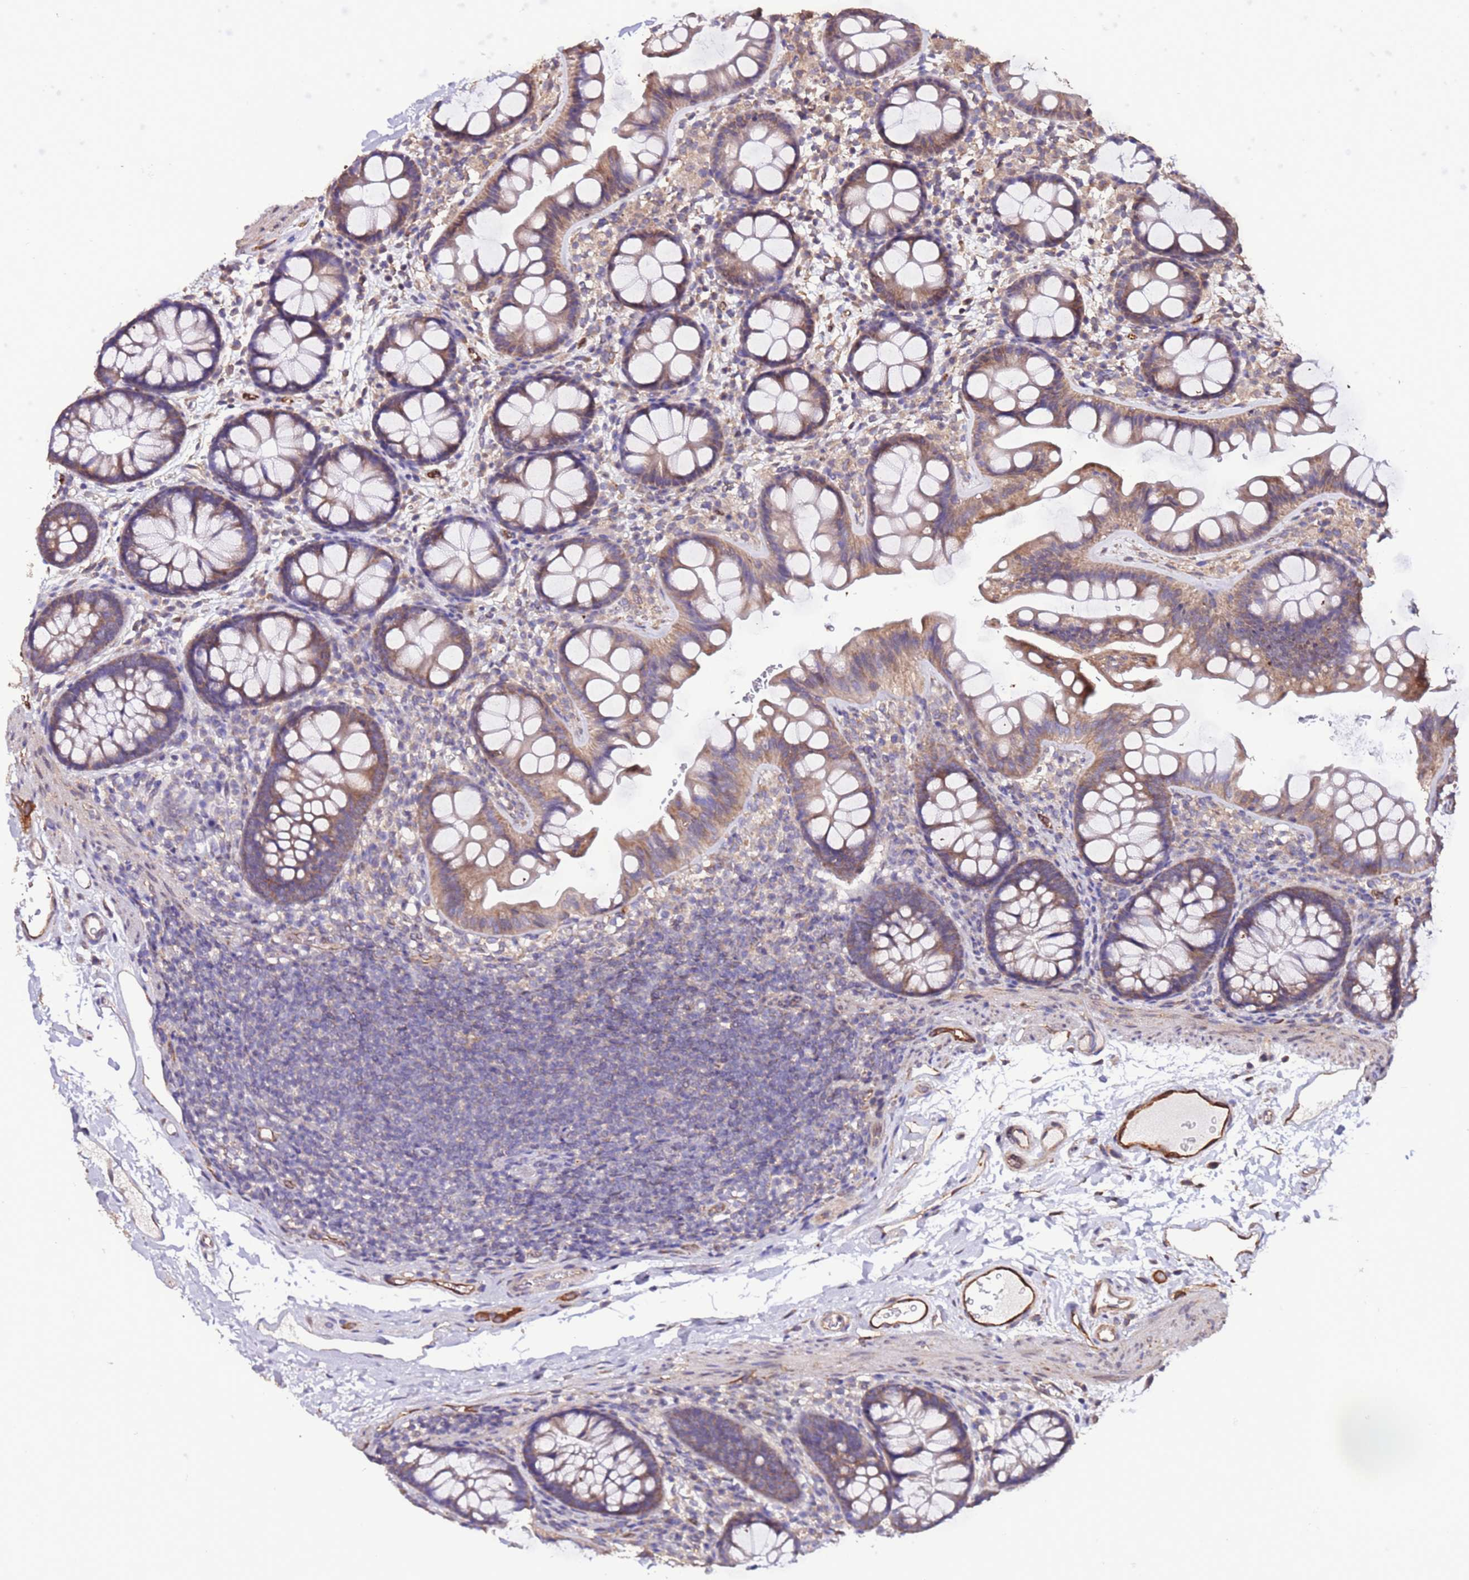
{"staining": {"intensity": "strong", "quantity": ">75%", "location": "cytoplasmic/membranous"}, "tissue": "colon", "cell_type": "Endothelial cells", "image_type": "normal", "snomed": [{"axis": "morphology", "description": "Normal tissue, NOS"}, {"axis": "topography", "description": "Colon"}], "caption": "Immunohistochemical staining of unremarkable colon reveals high levels of strong cytoplasmic/membranous staining in approximately >75% of endothelial cells. The staining was performed using DAB to visualize the protein expression in brown, while the nuclei were stained in blue with hematoxylin (Magnification: 20x).", "gene": "SLC41A3", "patient": {"sex": "female", "age": 62}}